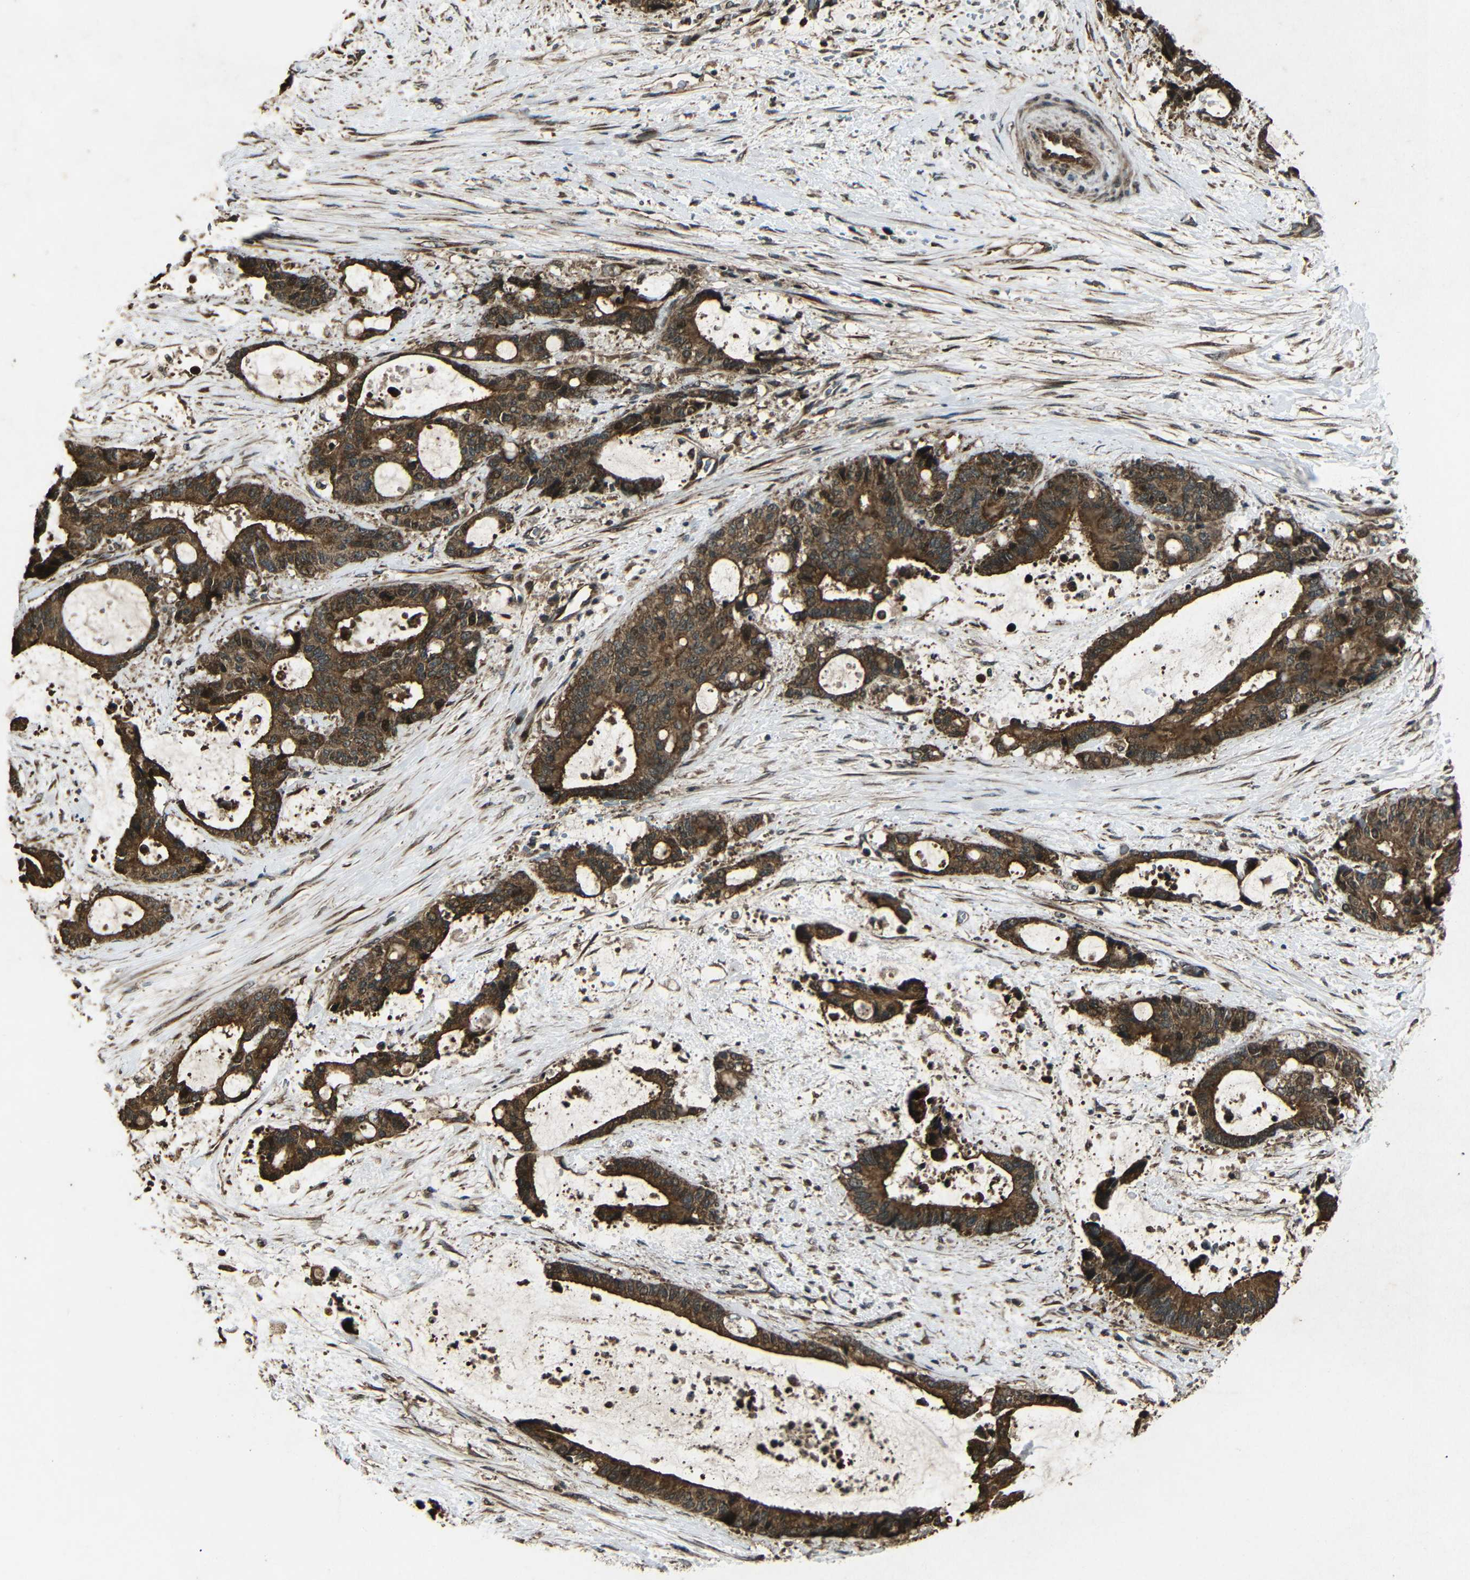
{"staining": {"intensity": "strong", "quantity": ">75%", "location": "cytoplasmic/membranous"}, "tissue": "liver cancer", "cell_type": "Tumor cells", "image_type": "cancer", "snomed": [{"axis": "morphology", "description": "Normal tissue, NOS"}, {"axis": "morphology", "description": "Cholangiocarcinoma"}, {"axis": "topography", "description": "Liver"}, {"axis": "topography", "description": "Peripheral nerve tissue"}], "caption": "Protein analysis of liver cancer tissue exhibits strong cytoplasmic/membranous positivity in approximately >75% of tumor cells.", "gene": "PLK2", "patient": {"sex": "female", "age": 73}}